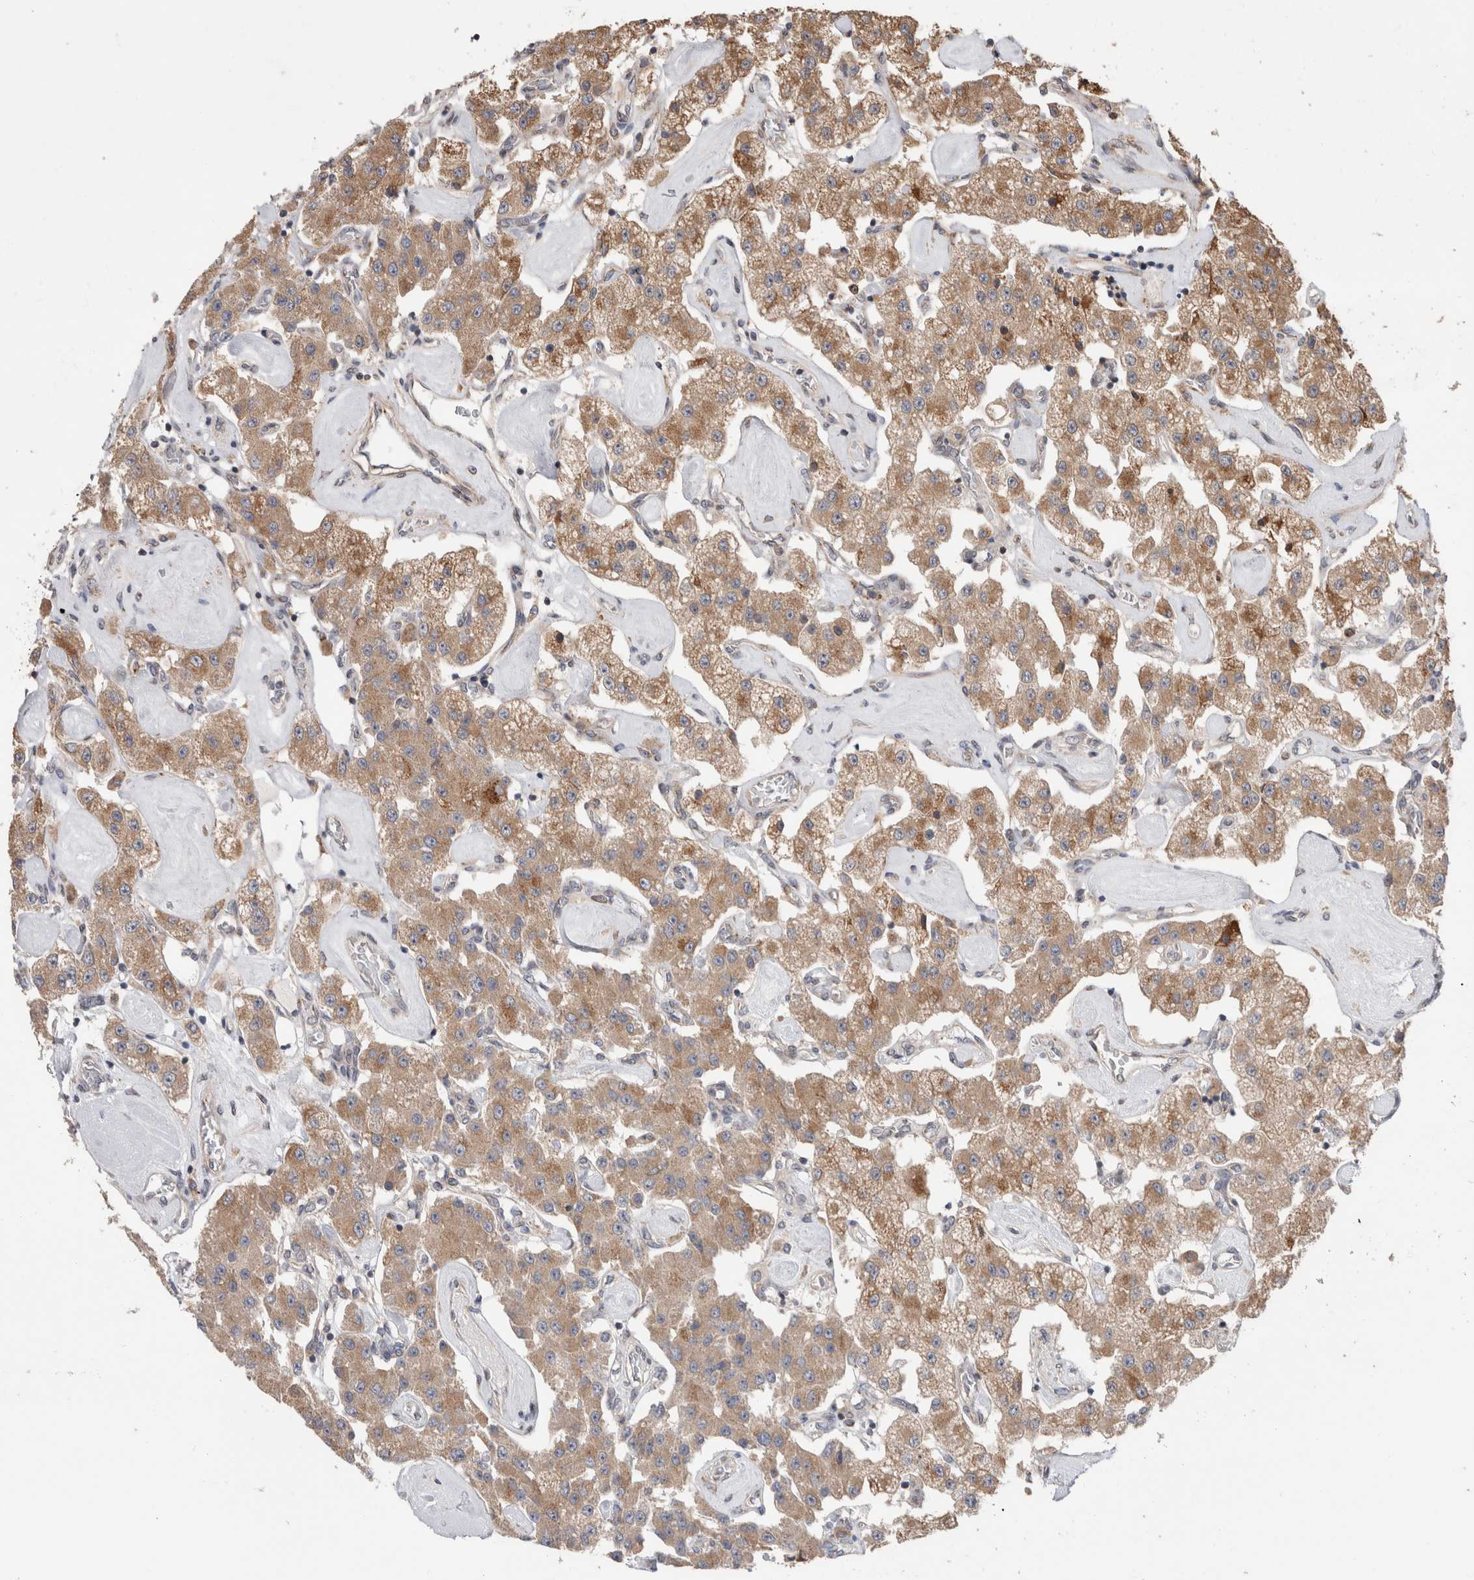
{"staining": {"intensity": "moderate", "quantity": ">75%", "location": "cytoplasmic/membranous"}, "tissue": "carcinoid", "cell_type": "Tumor cells", "image_type": "cancer", "snomed": [{"axis": "morphology", "description": "Carcinoid, malignant, NOS"}, {"axis": "topography", "description": "Pancreas"}], "caption": "The micrograph exhibits immunohistochemical staining of carcinoid (malignant). There is moderate cytoplasmic/membranous staining is appreciated in about >75% of tumor cells.", "gene": "TRIM5", "patient": {"sex": "male", "age": 41}}